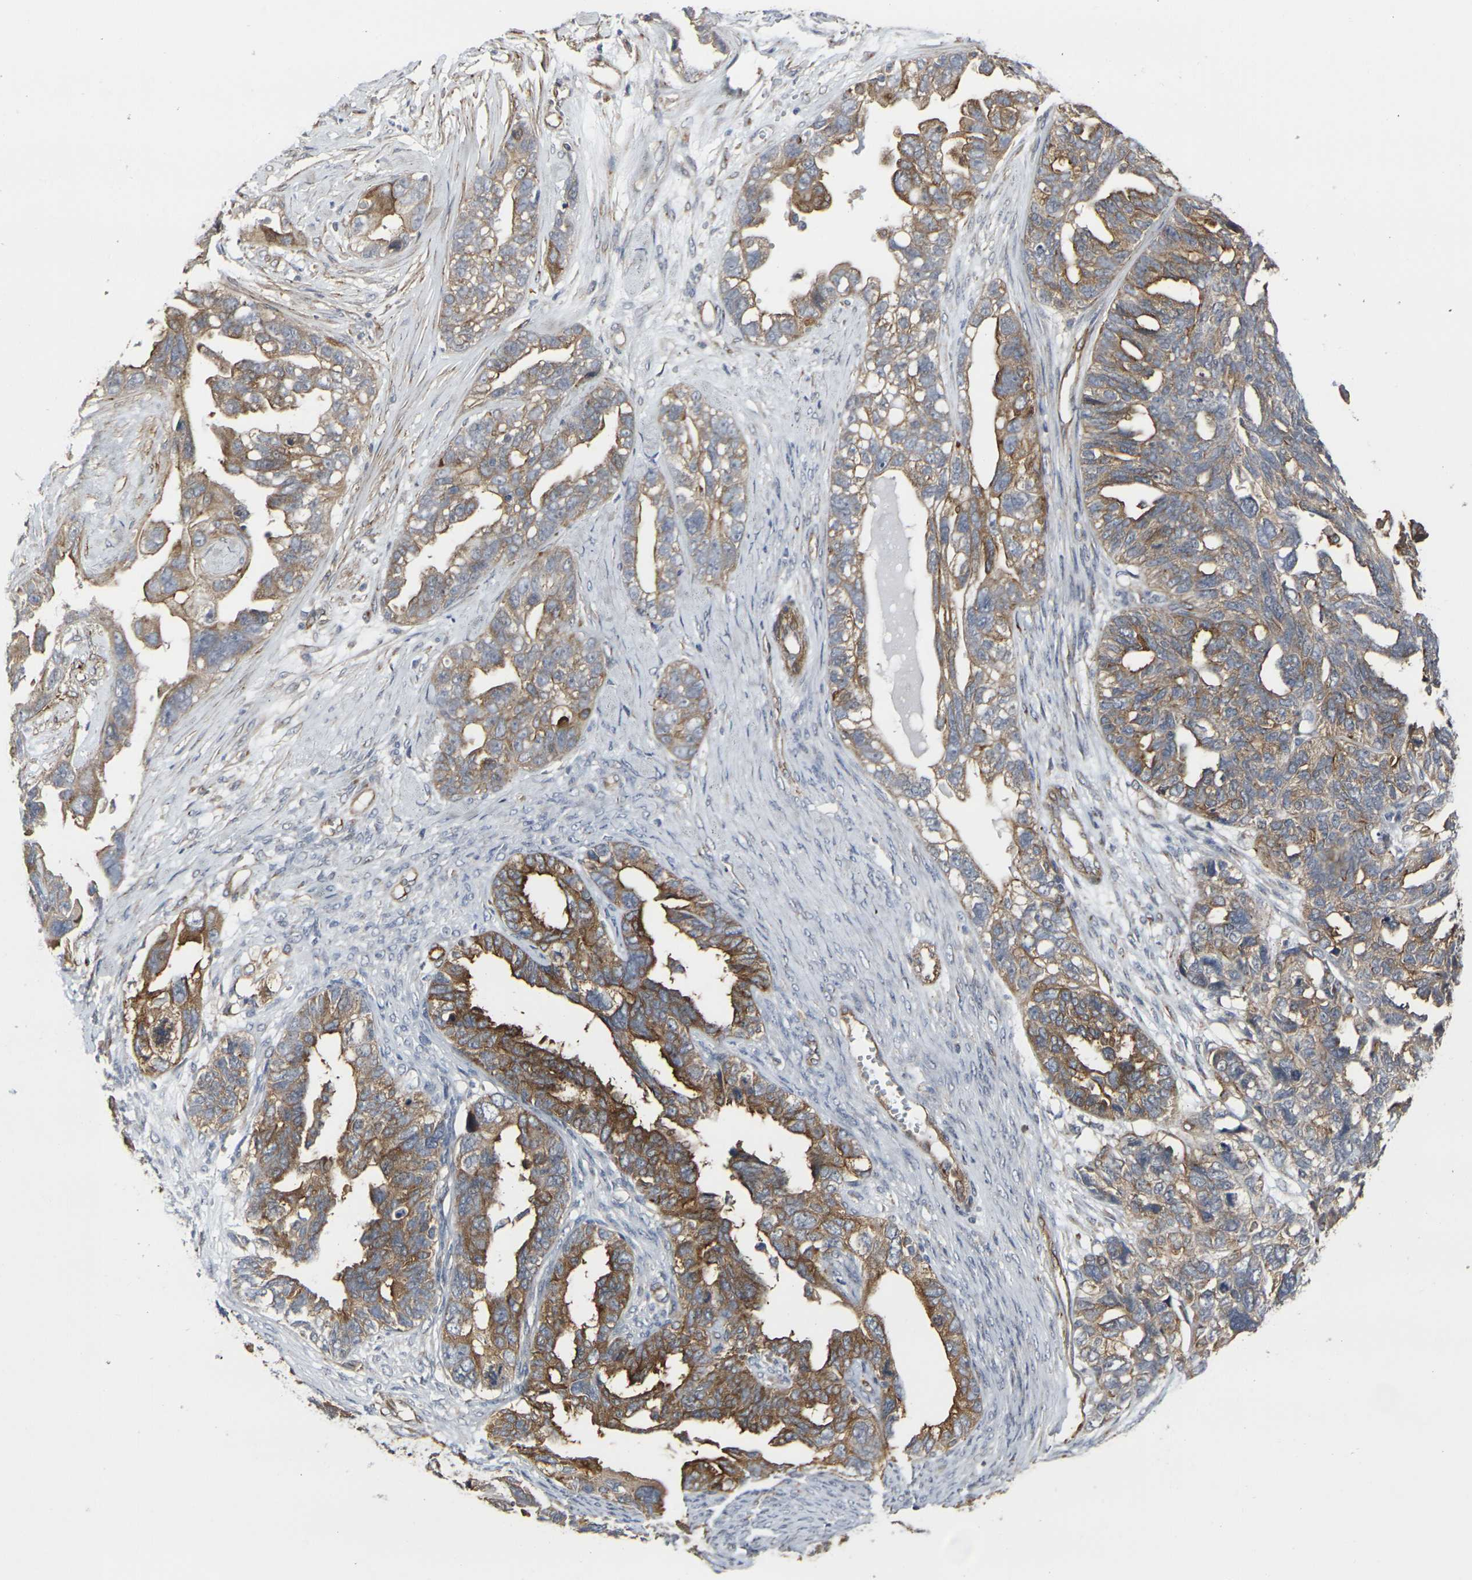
{"staining": {"intensity": "strong", "quantity": ">75%", "location": "cytoplasmic/membranous"}, "tissue": "ovarian cancer", "cell_type": "Tumor cells", "image_type": "cancer", "snomed": [{"axis": "morphology", "description": "Cystadenocarcinoma, serous, NOS"}, {"axis": "topography", "description": "Ovary"}], "caption": "Serous cystadenocarcinoma (ovarian) stained for a protein displays strong cytoplasmic/membranous positivity in tumor cells.", "gene": "MYOF", "patient": {"sex": "female", "age": 79}}